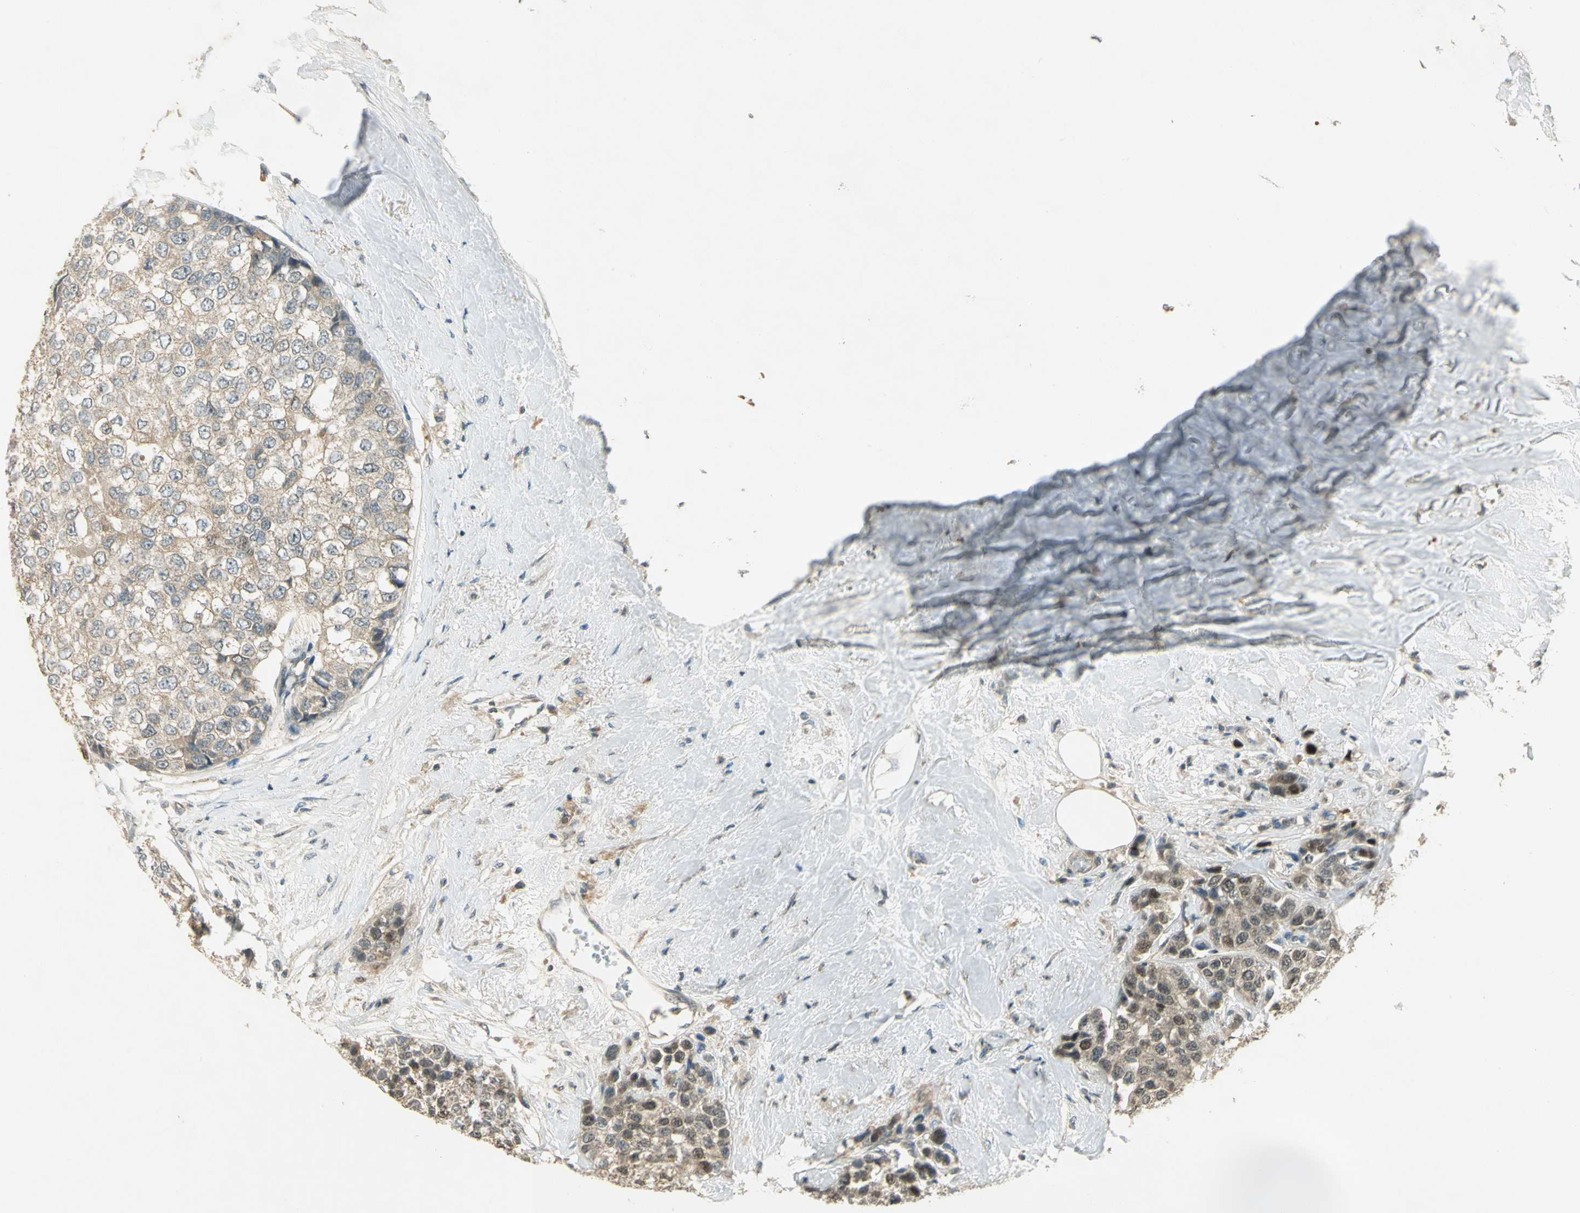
{"staining": {"intensity": "strong", "quantity": "25%-75%", "location": "cytoplasmic/membranous,nuclear"}, "tissue": "breast cancer", "cell_type": "Tumor cells", "image_type": "cancer", "snomed": [{"axis": "morphology", "description": "Duct carcinoma"}, {"axis": "topography", "description": "Breast"}], "caption": "Immunohistochemical staining of breast cancer exhibits high levels of strong cytoplasmic/membranous and nuclear staining in approximately 25%-75% of tumor cells. (brown staining indicates protein expression, while blue staining denotes nuclei).", "gene": "BIRC2", "patient": {"sex": "female", "age": 51}}